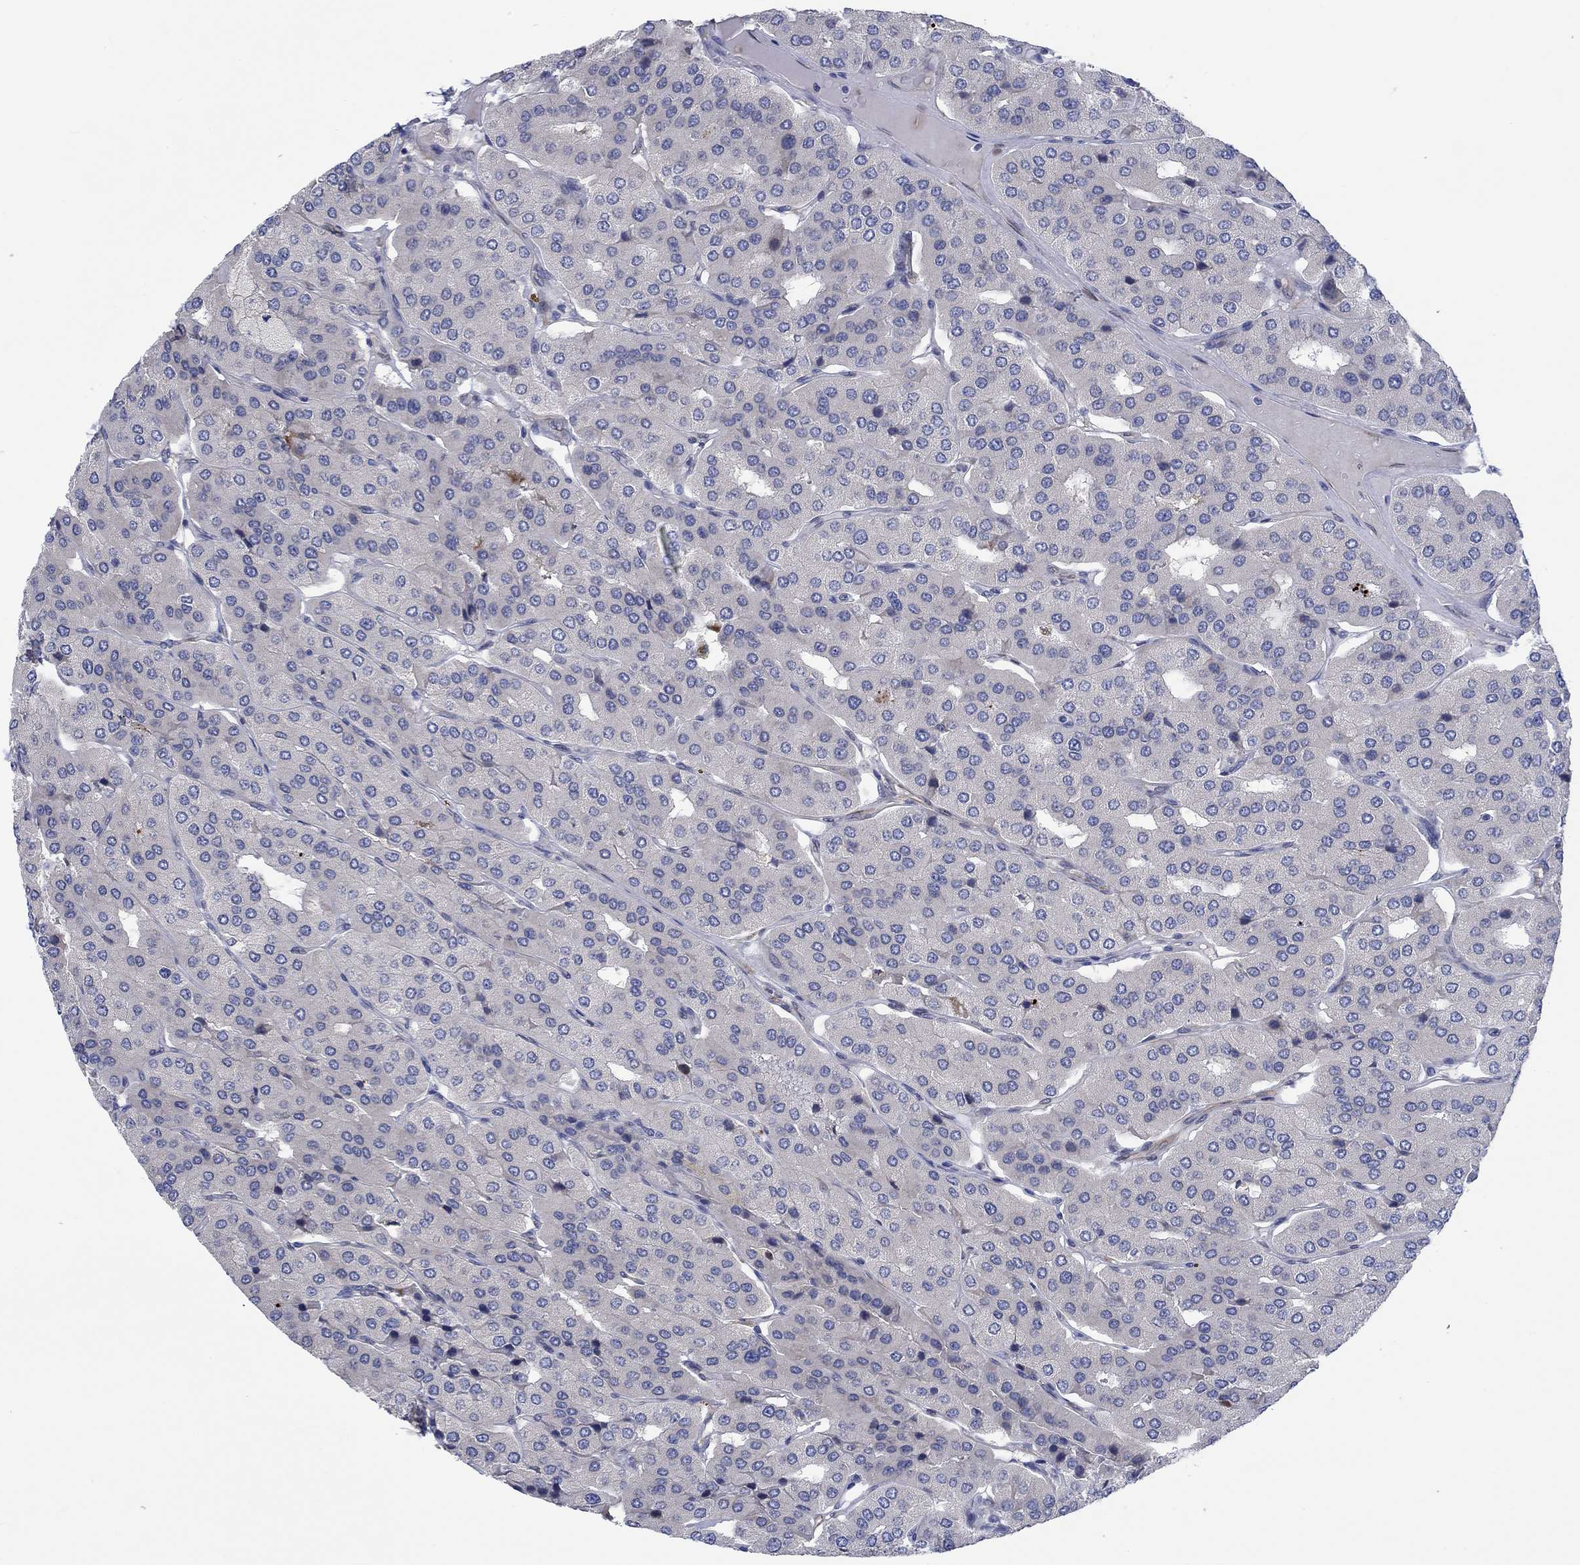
{"staining": {"intensity": "negative", "quantity": "none", "location": "none"}, "tissue": "parathyroid gland", "cell_type": "Glandular cells", "image_type": "normal", "snomed": [{"axis": "morphology", "description": "Normal tissue, NOS"}, {"axis": "morphology", "description": "Adenoma, NOS"}, {"axis": "topography", "description": "Parathyroid gland"}], "caption": "Histopathology image shows no significant protein positivity in glandular cells of normal parathyroid gland. Brightfield microscopy of immunohistochemistry stained with DAB (3,3'-diaminobenzidine) (brown) and hematoxylin (blue), captured at high magnification.", "gene": "CAMK1D", "patient": {"sex": "female", "age": 86}}